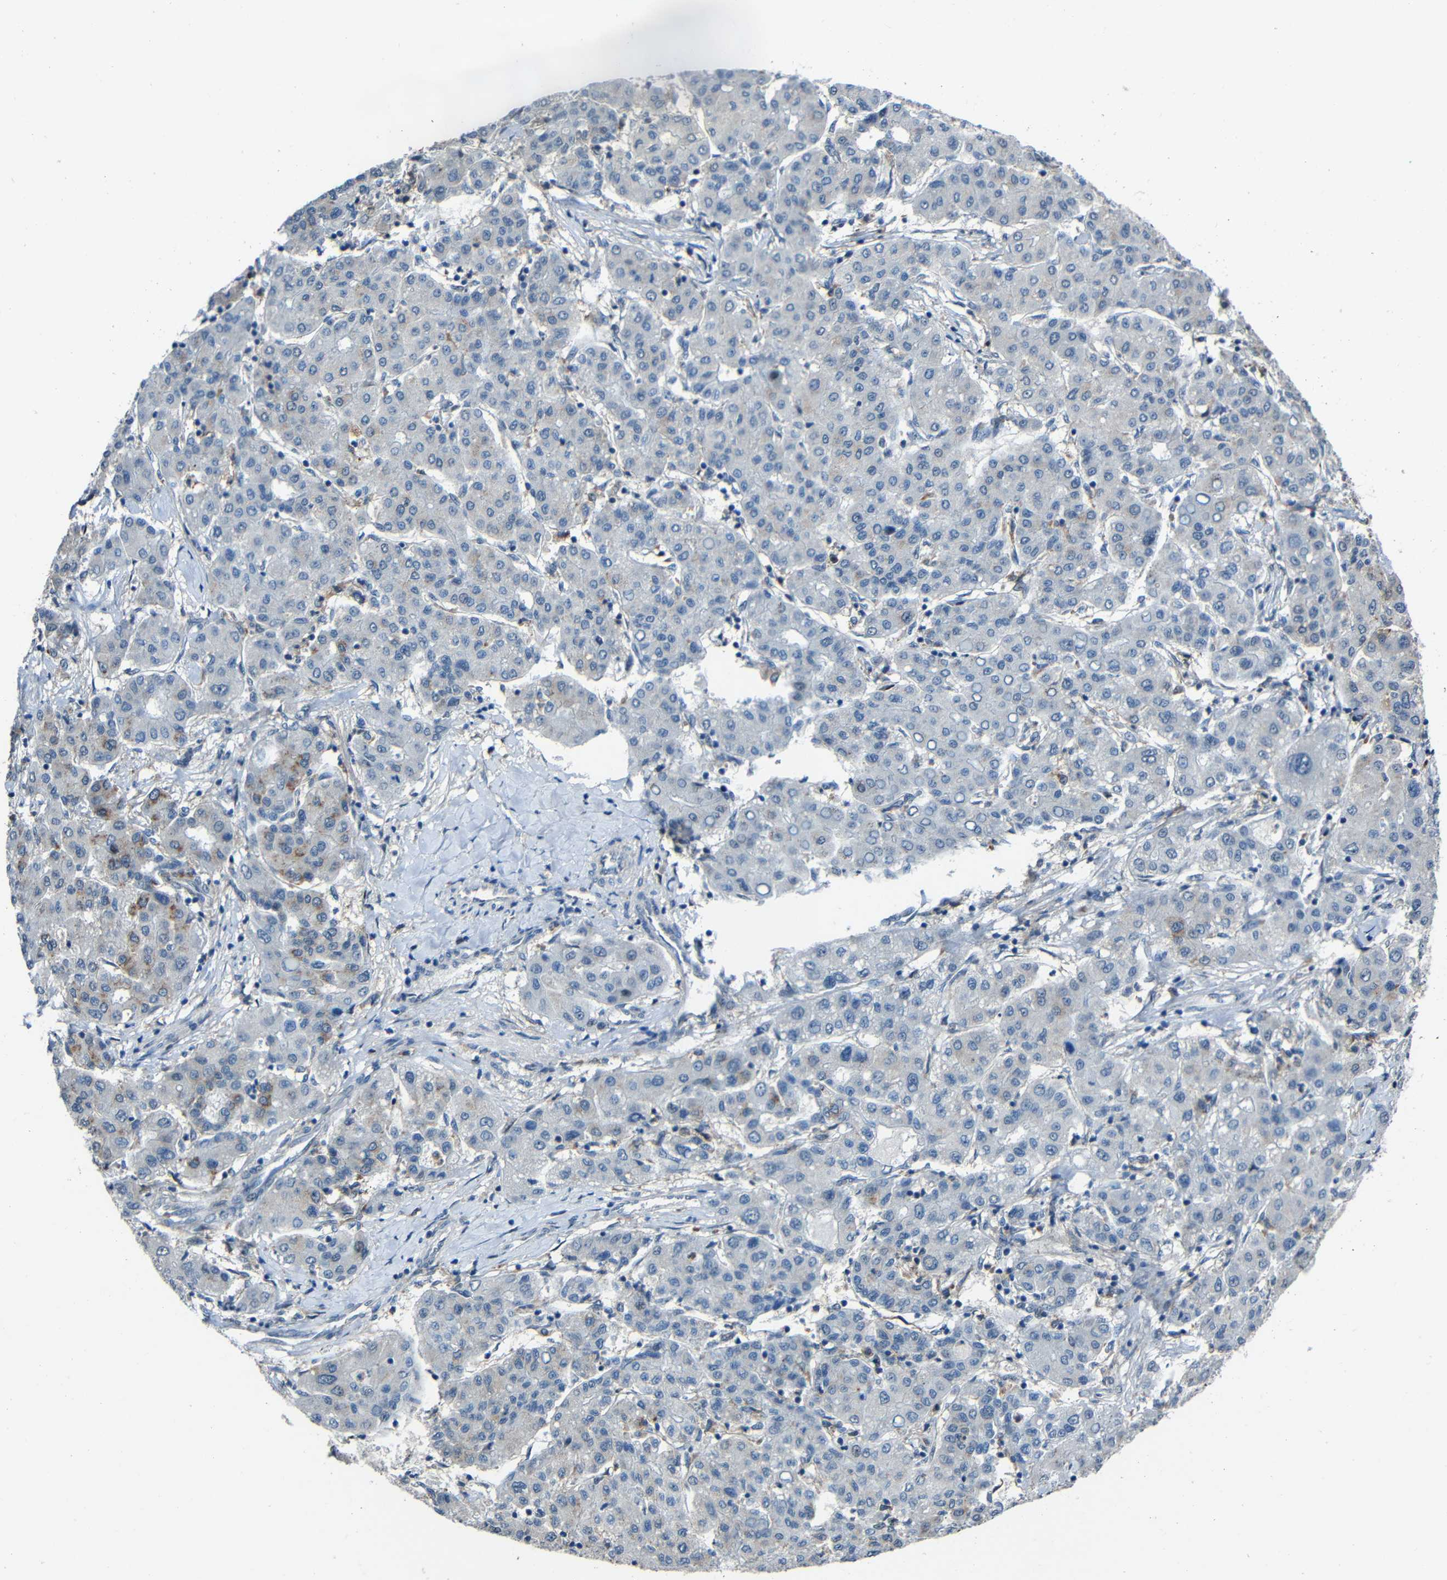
{"staining": {"intensity": "moderate", "quantity": "<25%", "location": "cytoplasmic/membranous"}, "tissue": "liver cancer", "cell_type": "Tumor cells", "image_type": "cancer", "snomed": [{"axis": "morphology", "description": "Carcinoma, Hepatocellular, NOS"}, {"axis": "topography", "description": "Liver"}], "caption": "Immunohistochemical staining of liver cancer shows low levels of moderate cytoplasmic/membranous protein staining in about <25% of tumor cells.", "gene": "DNAJC5", "patient": {"sex": "male", "age": 65}}